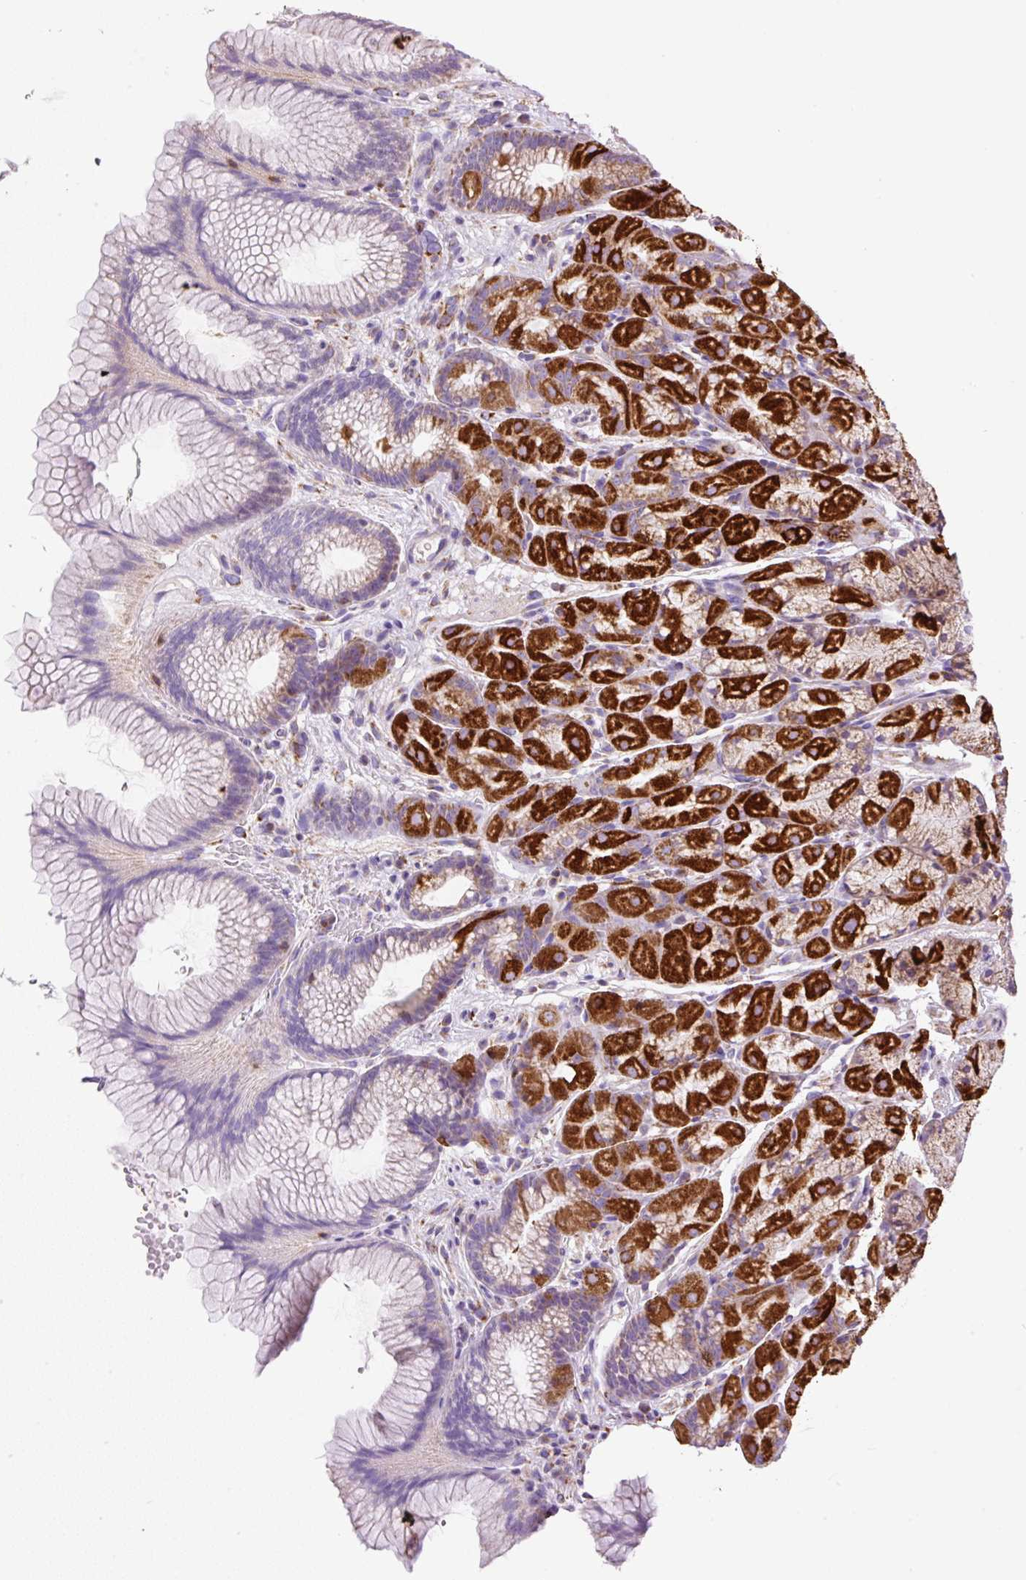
{"staining": {"intensity": "strong", "quantity": "25%-75%", "location": "cytoplasmic/membranous"}, "tissue": "stomach", "cell_type": "Glandular cells", "image_type": "normal", "snomed": [{"axis": "morphology", "description": "Normal tissue, NOS"}, {"axis": "topography", "description": "Stomach"}], "caption": "Strong cytoplasmic/membranous expression is appreciated in approximately 25%-75% of glandular cells in unremarkable stomach. The protein is shown in brown color, while the nuclei are stained blue.", "gene": "NF1", "patient": {"sex": "male", "age": 63}}